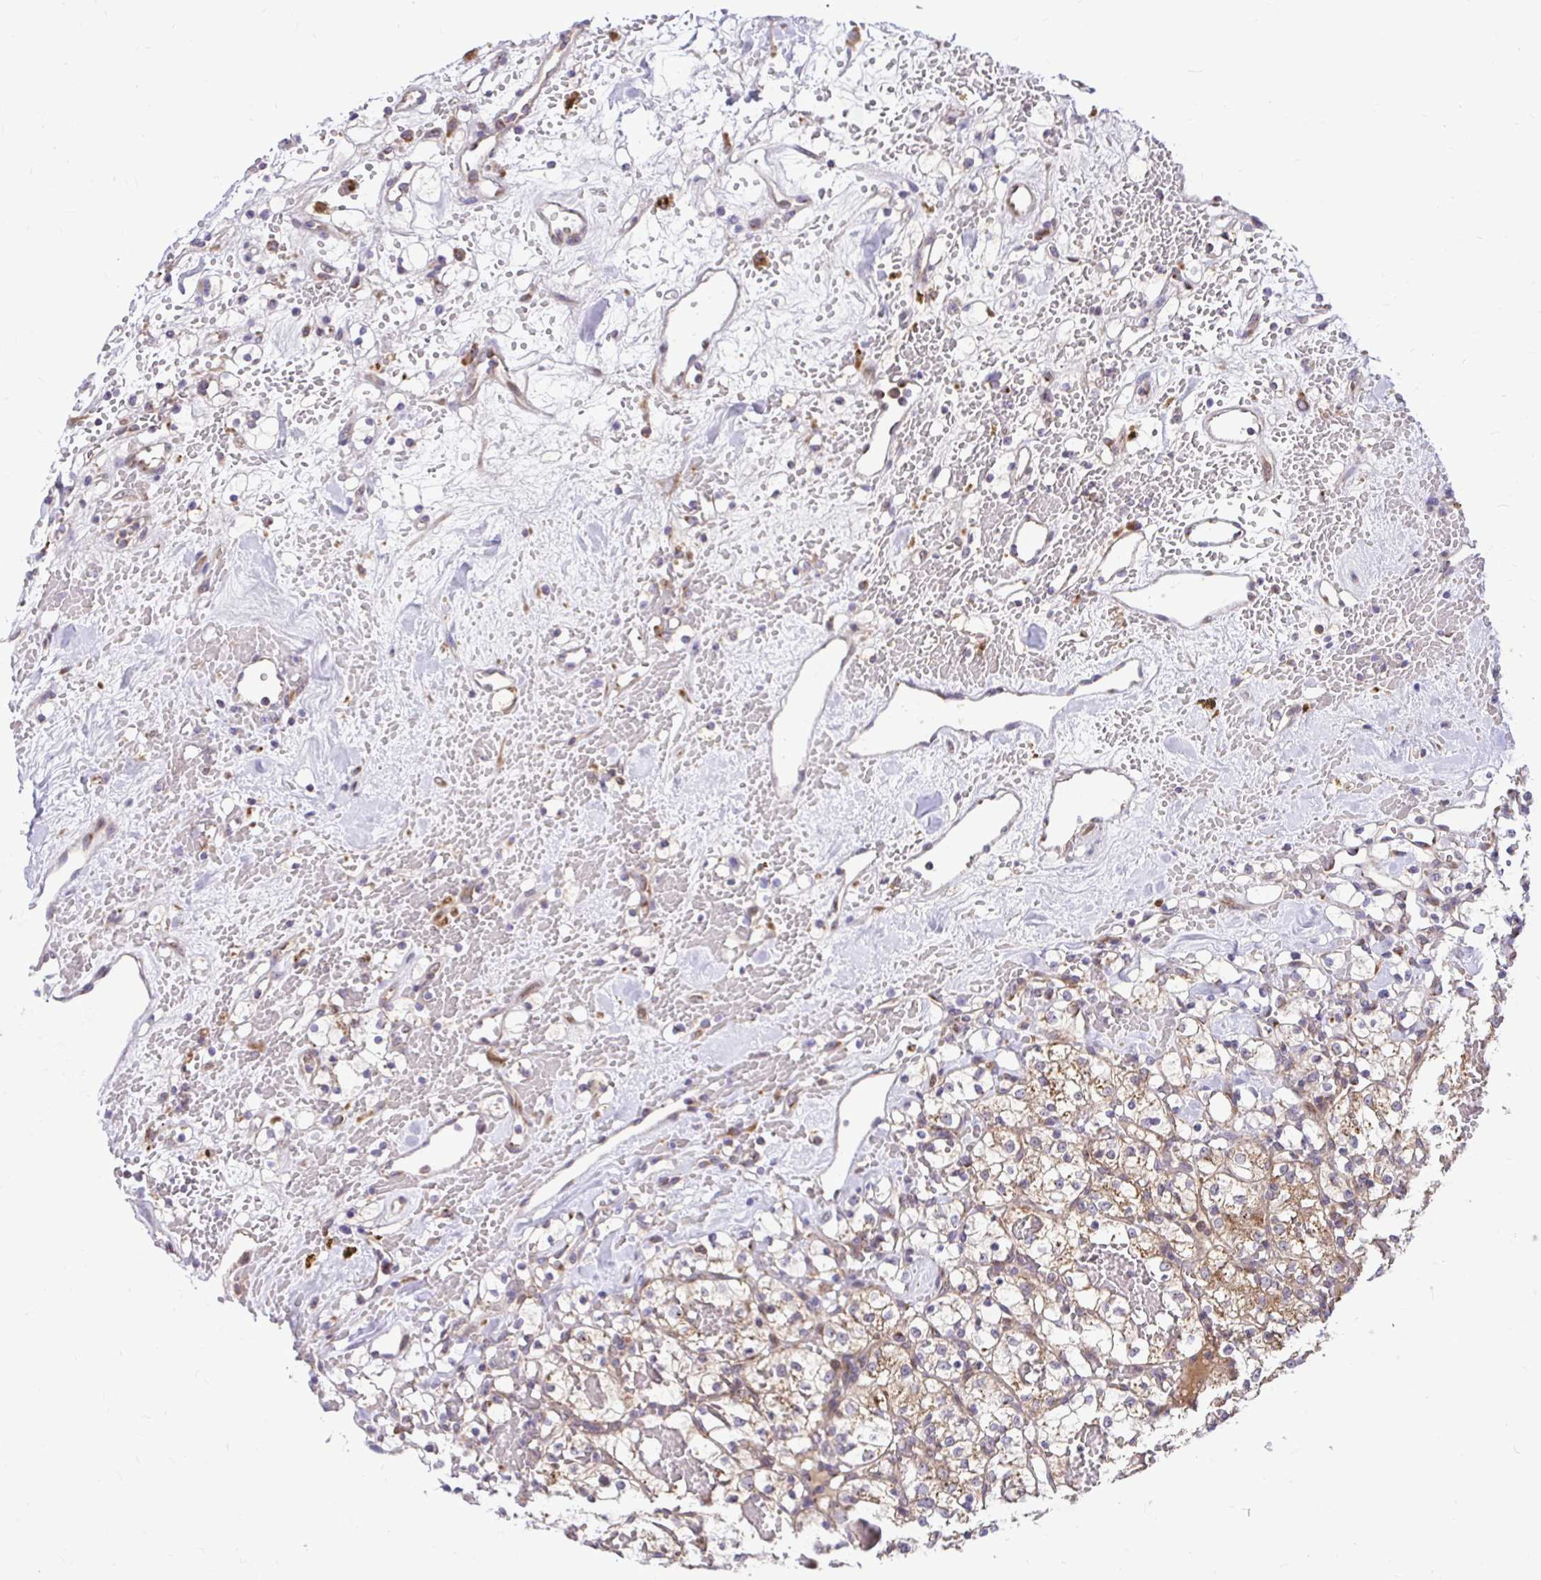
{"staining": {"intensity": "weak", "quantity": ">75%", "location": "cytoplasmic/membranous"}, "tissue": "renal cancer", "cell_type": "Tumor cells", "image_type": "cancer", "snomed": [{"axis": "morphology", "description": "Adenocarcinoma, NOS"}, {"axis": "topography", "description": "Kidney"}], "caption": "Protein expression analysis of human renal cancer reveals weak cytoplasmic/membranous positivity in approximately >75% of tumor cells. The protein of interest is shown in brown color, while the nuclei are stained blue.", "gene": "VTI1B", "patient": {"sex": "female", "age": 60}}